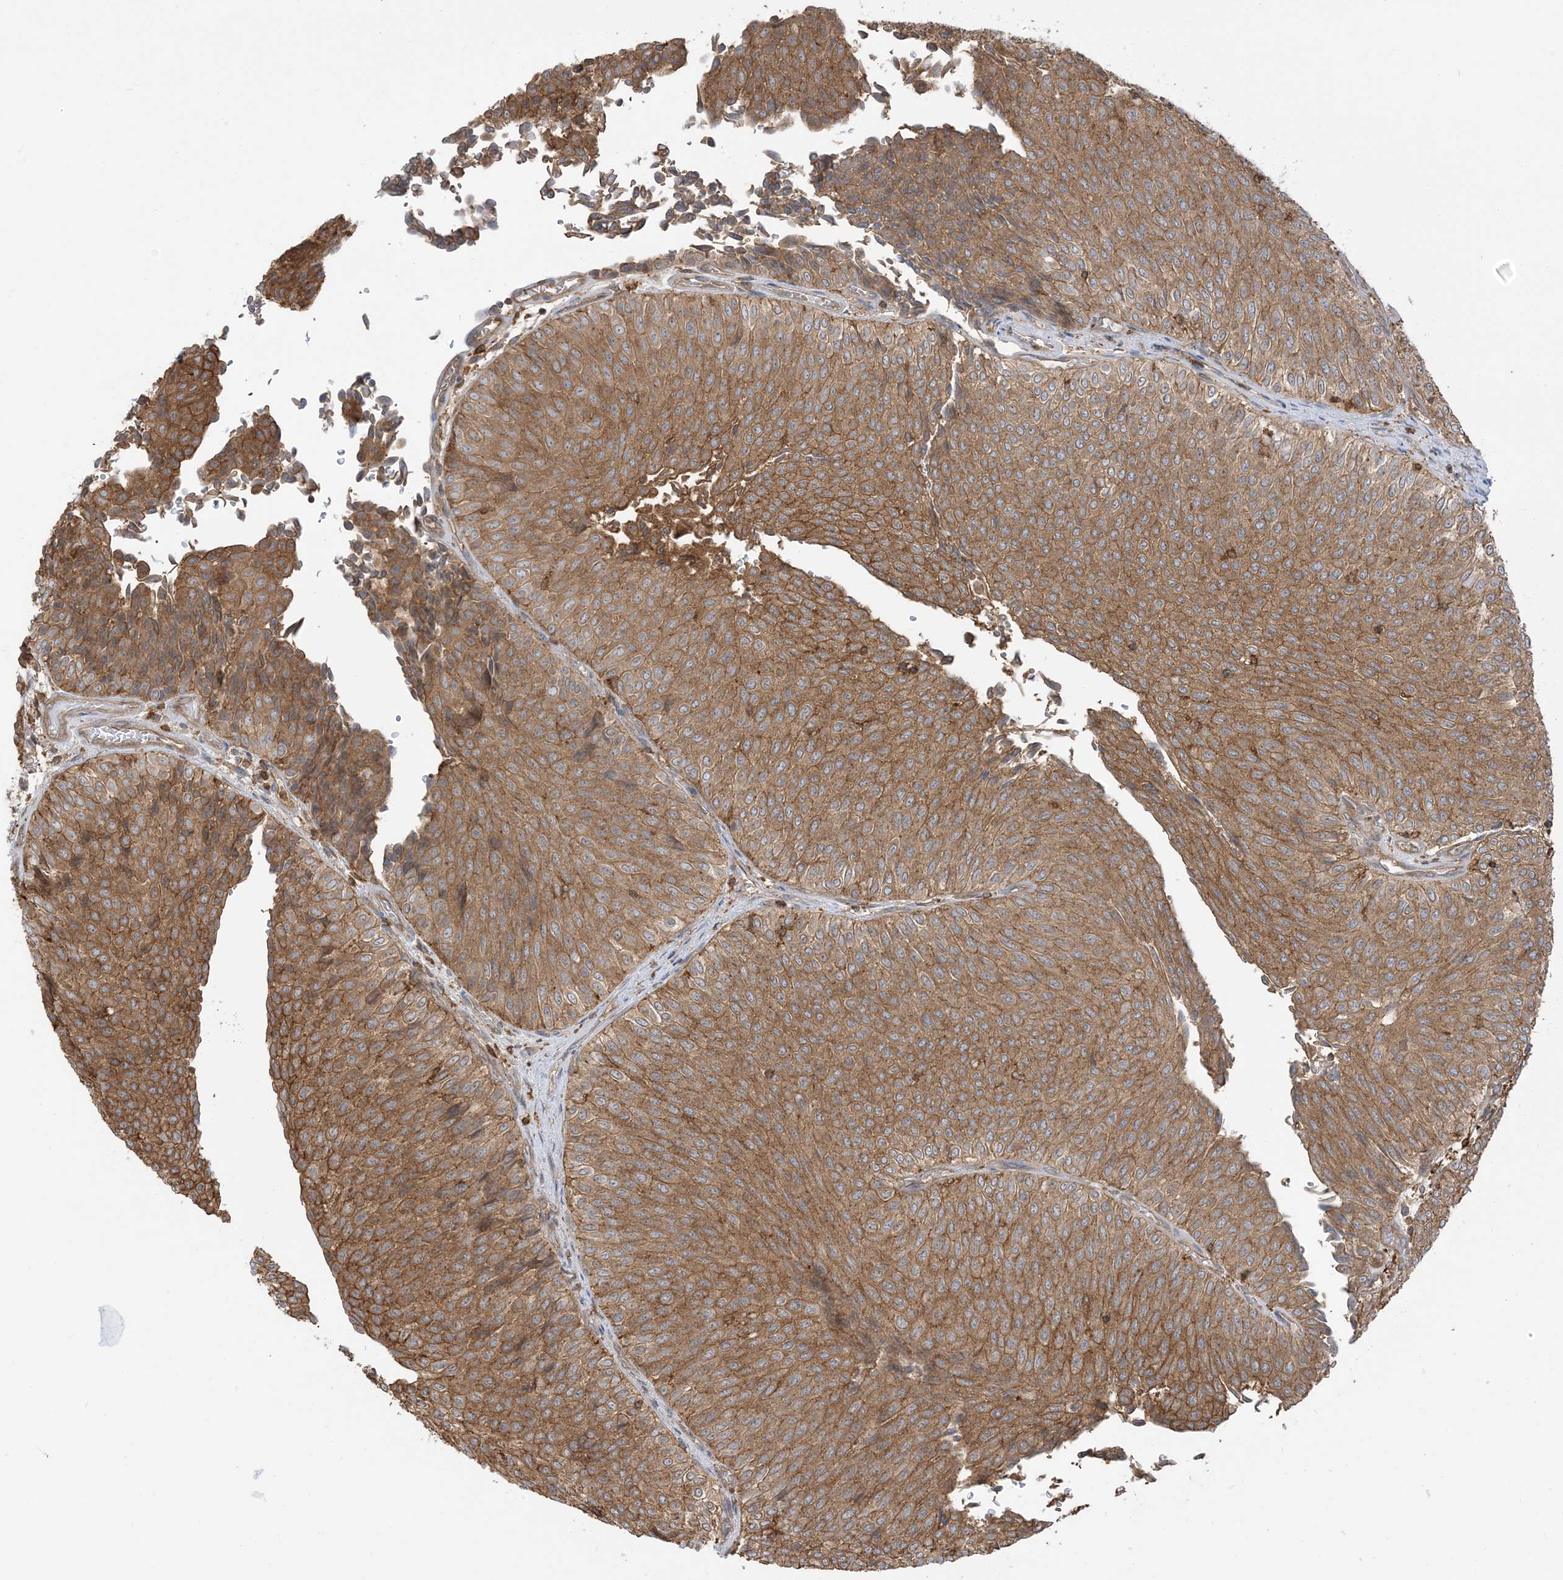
{"staining": {"intensity": "moderate", "quantity": ">75%", "location": "cytoplasmic/membranous"}, "tissue": "urothelial cancer", "cell_type": "Tumor cells", "image_type": "cancer", "snomed": [{"axis": "morphology", "description": "Urothelial carcinoma, Low grade"}, {"axis": "topography", "description": "Urinary bladder"}], "caption": "Immunohistochemical staining of human low-grade urothelial carcinoma demonstrates medium levels of moderate cytoplasmic/membranous expression in approximately >75% of tumor cells. The staining is performed using DAB (3,3'-diaminobenzidine) brown chromogen to label protein expression. The nuclei are counter-stained blue using hematoxylin.", "gene": "CAPZB", "patient": {"sex": "male", "age": 78}}